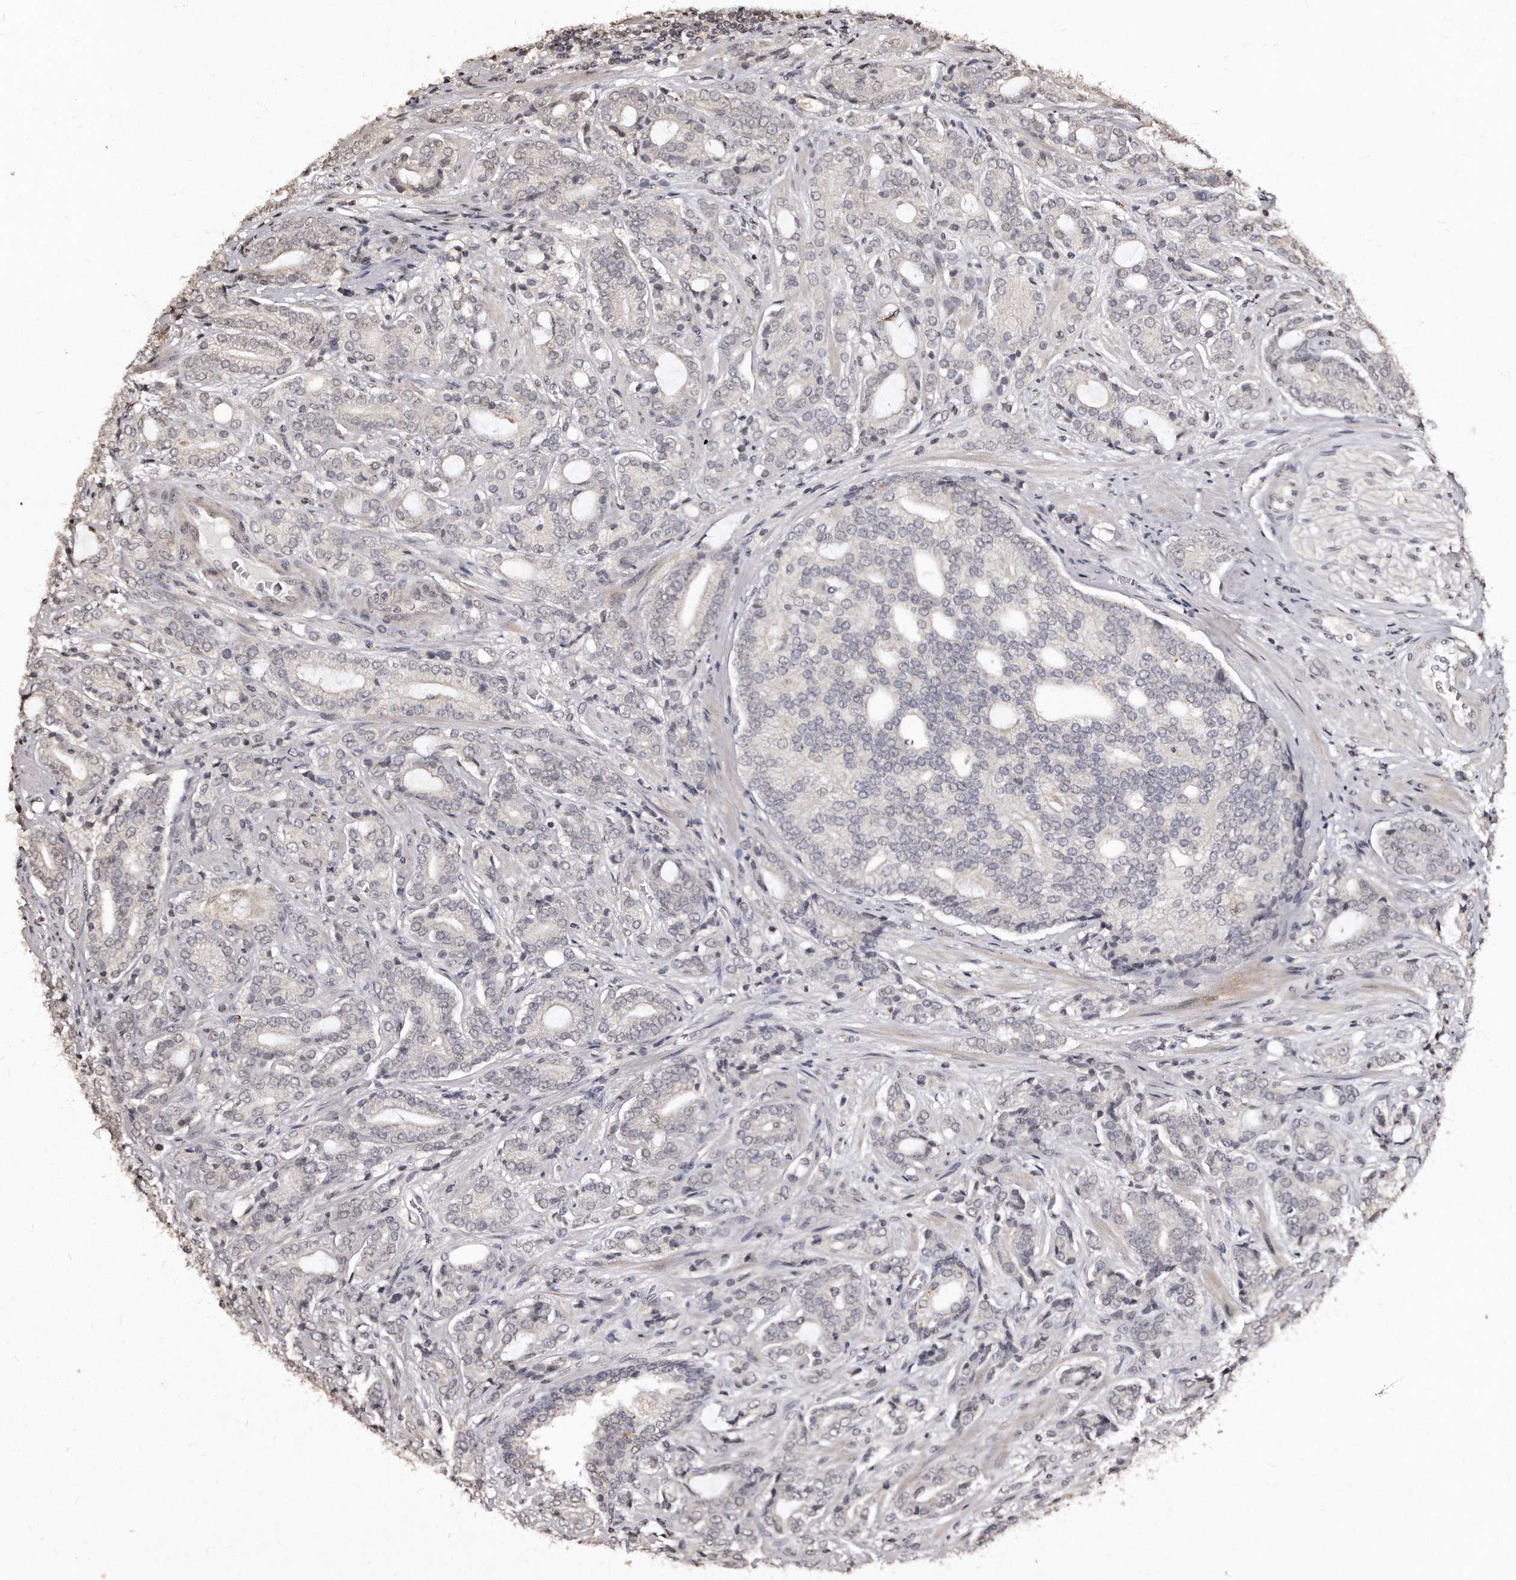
{"staining": {"intensity": "negative", "quantity": "none", "location": "none"}, "tissue": "prostate cancer", "cell_type": "Tumor cells", "image_type": "cancer", "snomed": [{"axis": "morphology", "description": "Adenocarcinoma, High grade"}, {"axis": "topography", "description": "Prostate"}], "caption": "Photomicrograph shows no significant protein staining in tumor cells of prostate cancer.", "gene": "TSHR", "patient": {"sex": "male", "age": 57}}